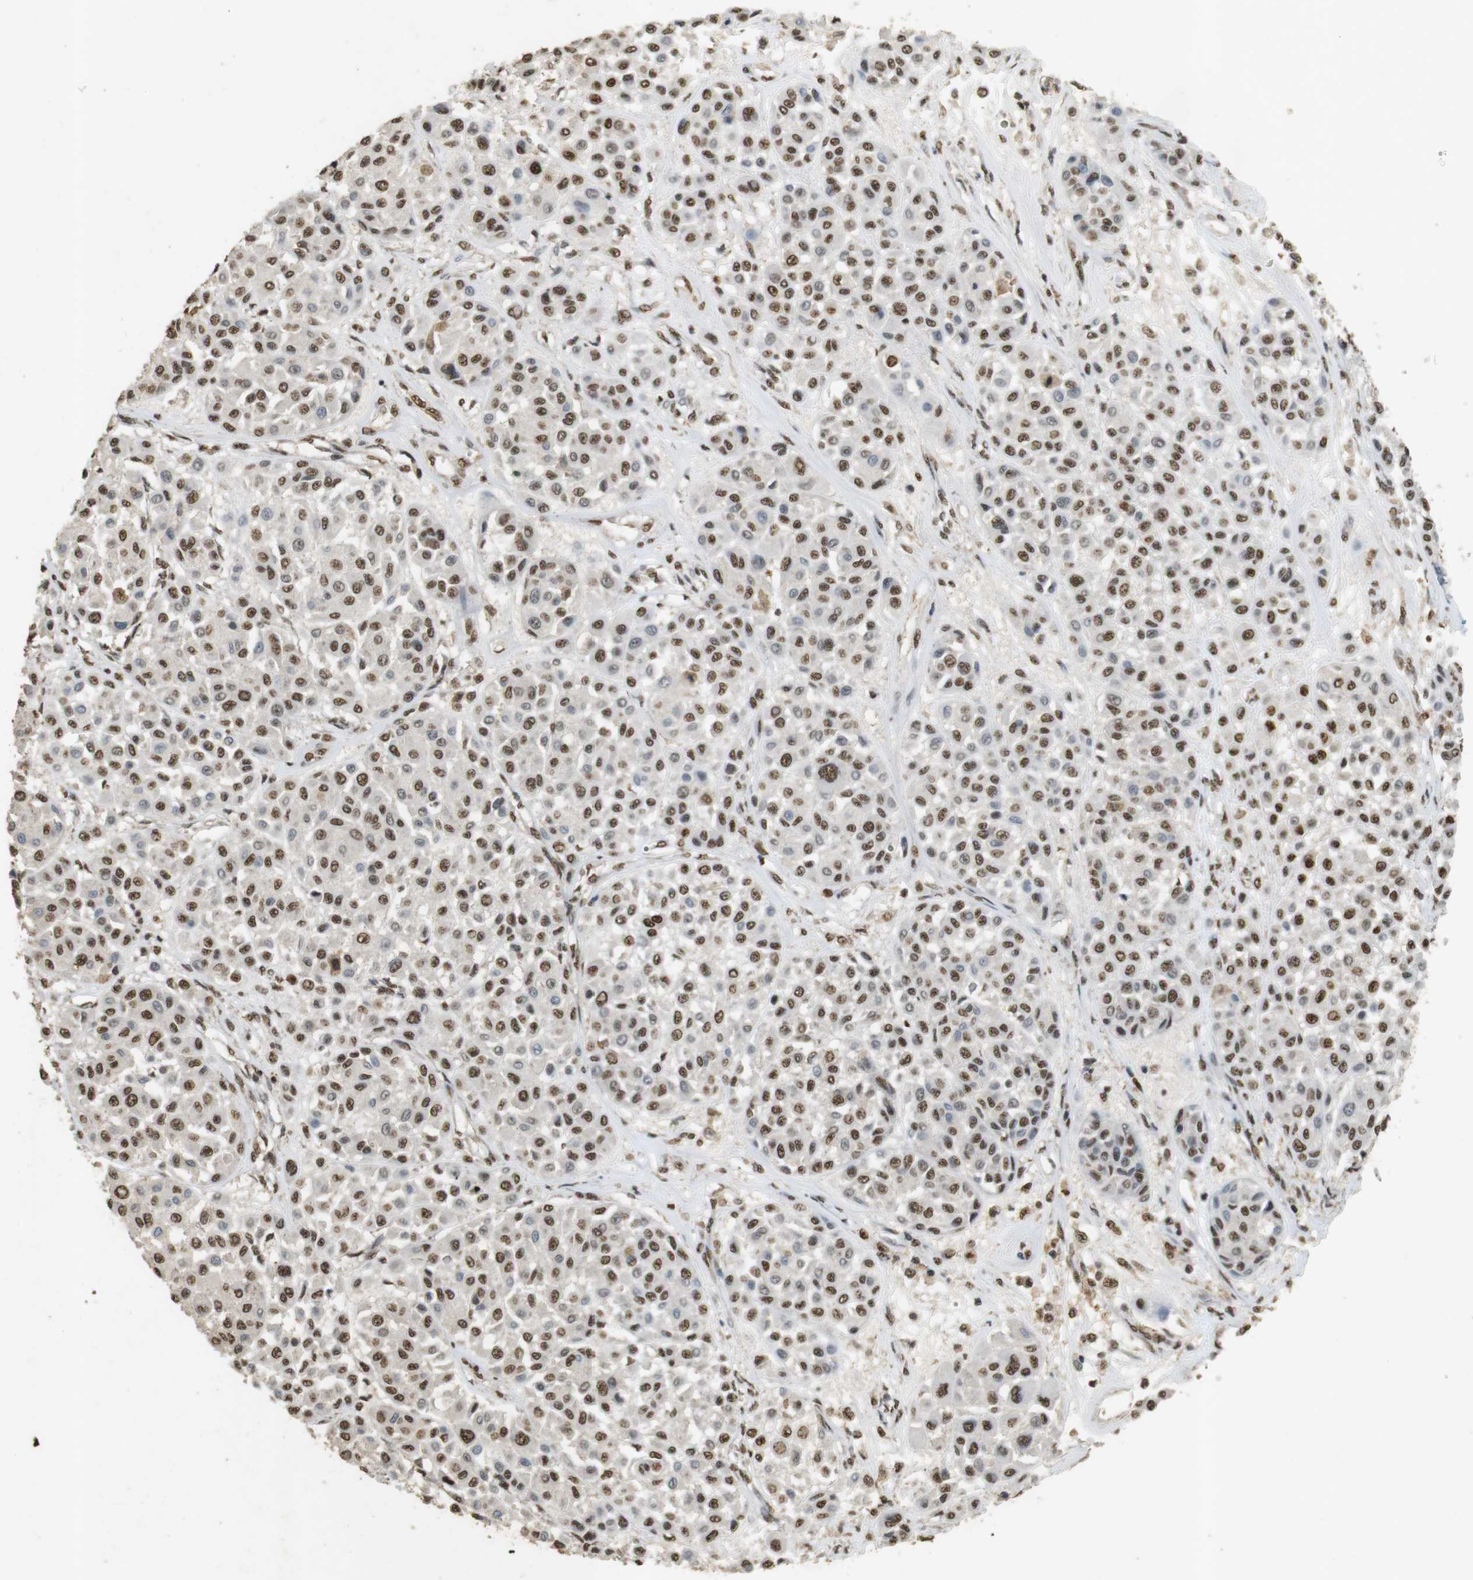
{"staining": {"intensity": "moderate", "quantity": ">75%", "location": "nuclear"}, "tissue": "melanoma", "cell_type": "Tumor cells", "image_type": "cancer", "snomed": [{"axis": "morphology", "description": "Malignant melanoma, Metastatic site"}, {"axis": "topography", "description": "Soft tissue"}], "caption": "About >75% of tumor cells in human malignant melanoma (metastatic site) reveal moderate nuclear protein expression as visualized by brown immunohistochemical staining.", "gene": "GATA4", "patient": {"sex": "male", "age": 41}}